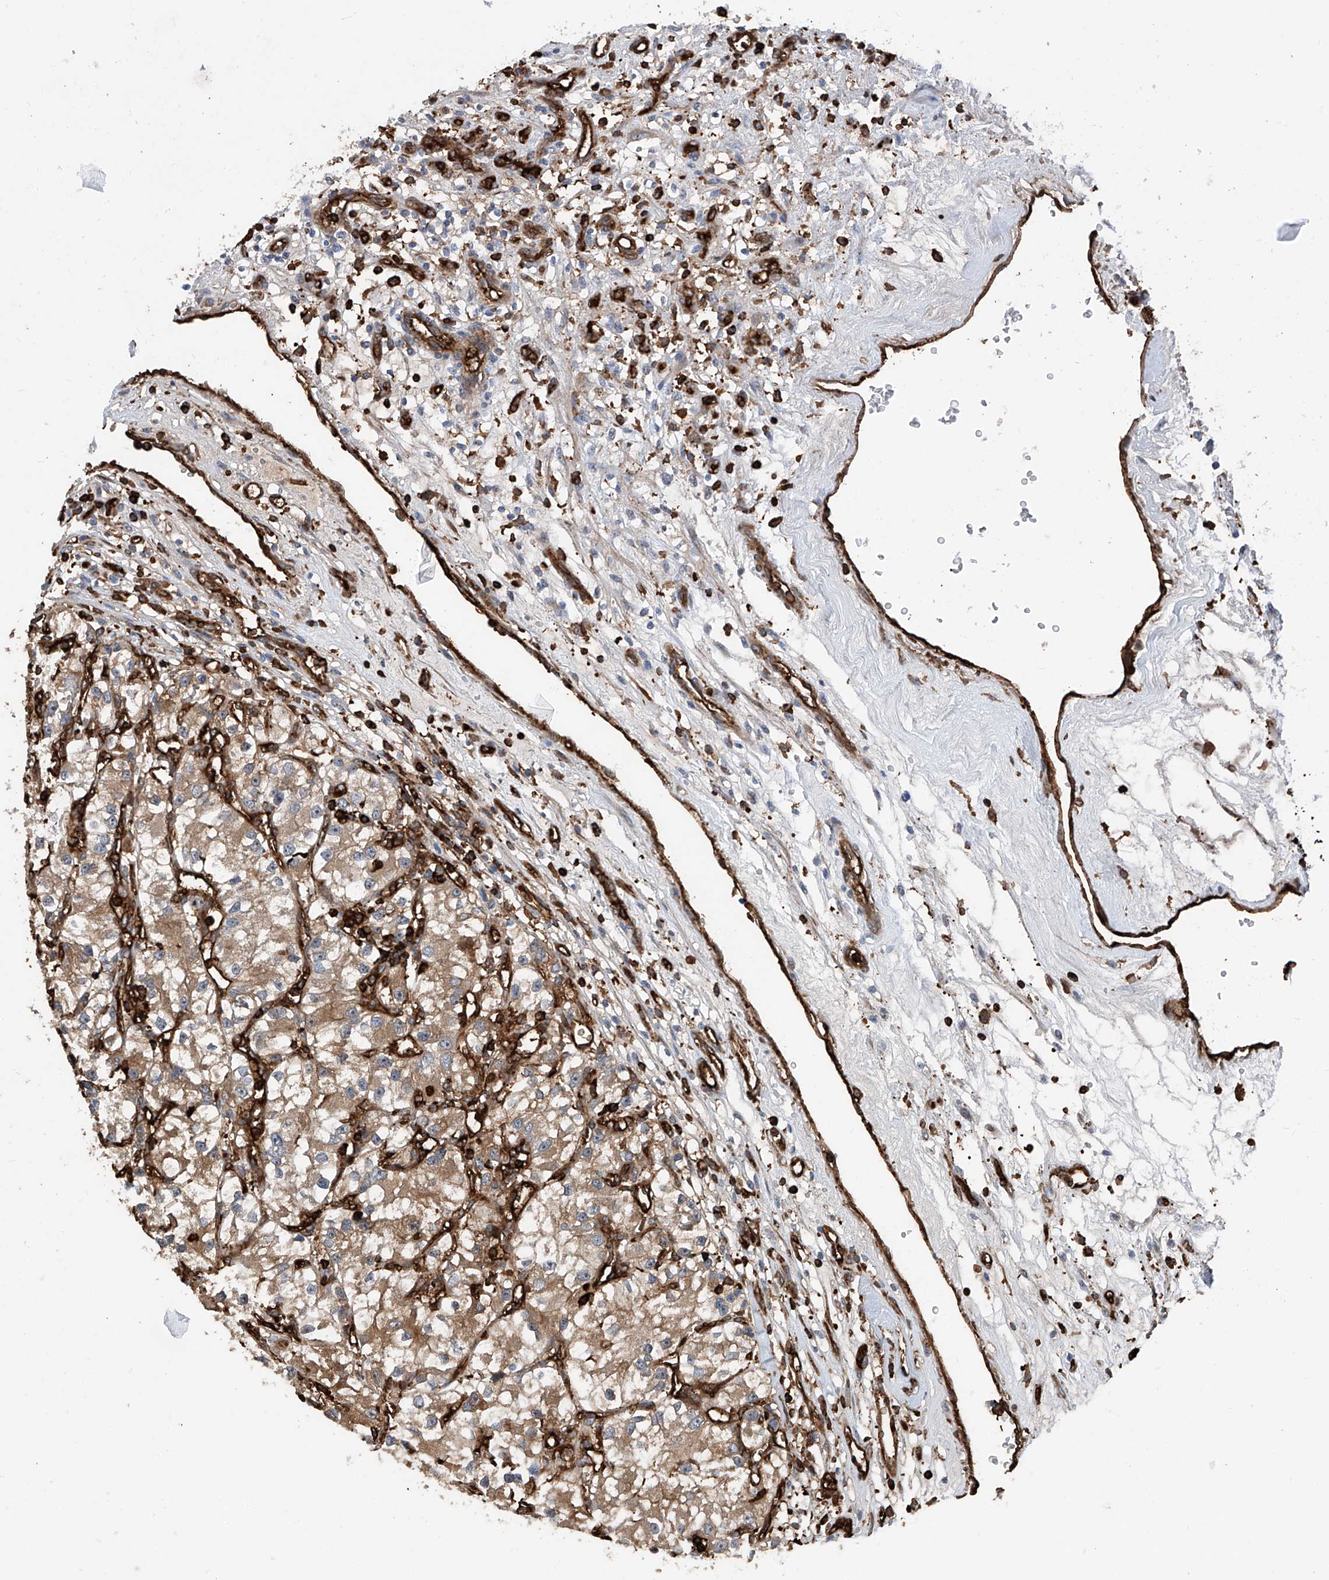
{"staining": {"intensity": "moderate", "quantity": "25%-75%", "location": "cytoplasmic/membranous"}, "tissue": "renal cancer", "cell_type": "Tumor cells", "image_type": "cancer", "snomed": [{"axis": "morphology", "description": "Adenocarcinoma, NOS"}, {"axis": "topography", "description": "Kidney"}], "caption": "DAB immunohistochemical staining of adenocarcinoma (renal) exhibits moderate cytoplasmic/membranous protein expression in approximately 25%-75% of tumor cells. (brown staining indicates protein expression, while blue staining denotes nuclei).", "gene": "ZNF484", "patient": {"sex": "female", "age": 57}}